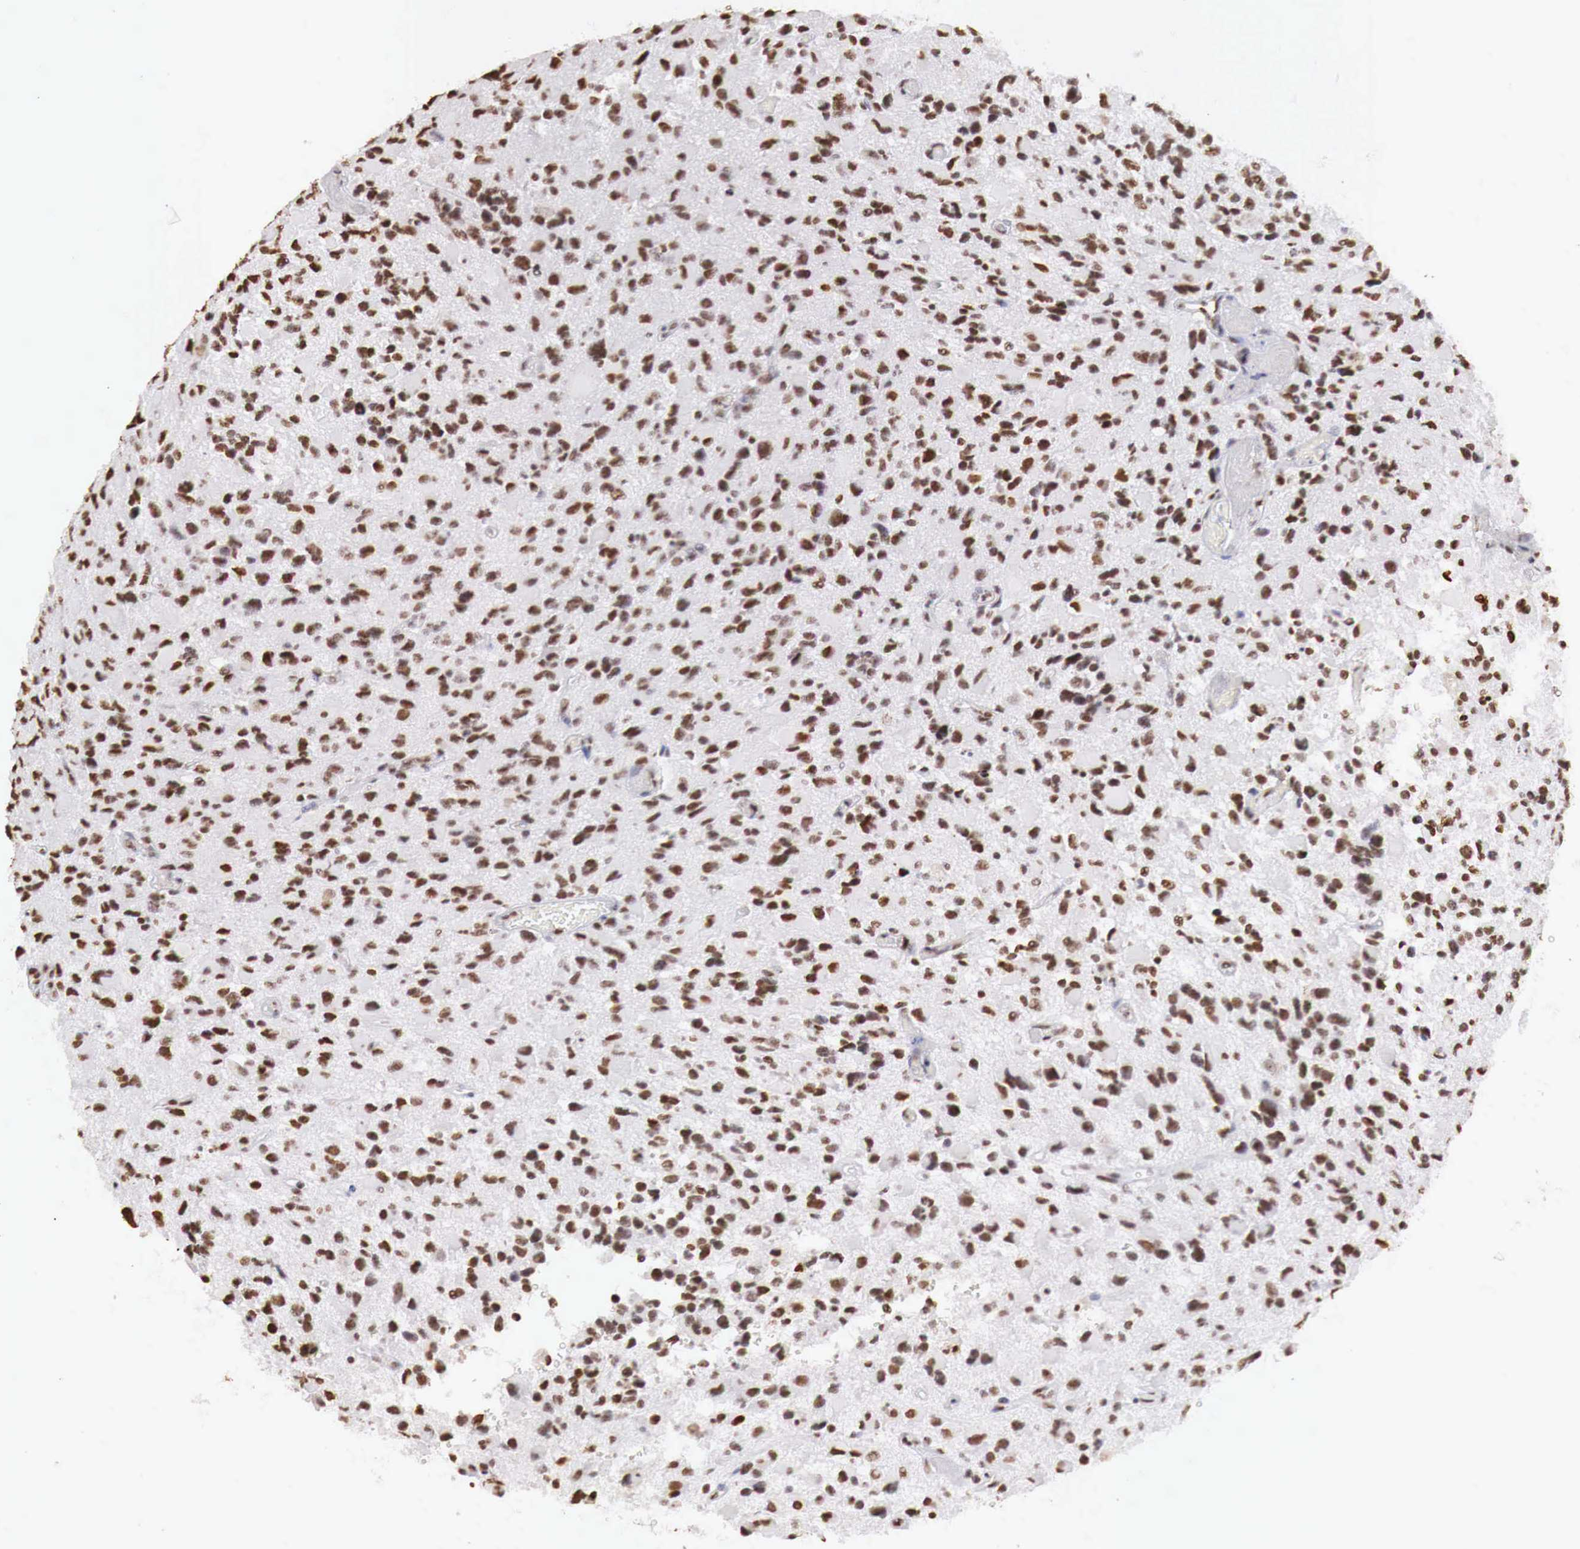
{"staining": {"intensity": "strong", "quantity": ">75%", "location": "nuclear"}, "tissue": "glioma", "cell_type": "Tumor cells", "image_type": "cancer", "snomed": [{"axis": "morphology", "description": "Glioma, malignant, High grade"}, {"axis": "topography", "description": "Brain"}], "caption": "Malignant high-grade glioma was stained to show a protein in brown. There is high levels of strong nuclear staining in about >75% of tumor cells.", "gene": "DKC1", "patient": {"sex": "male", "age": 69}}